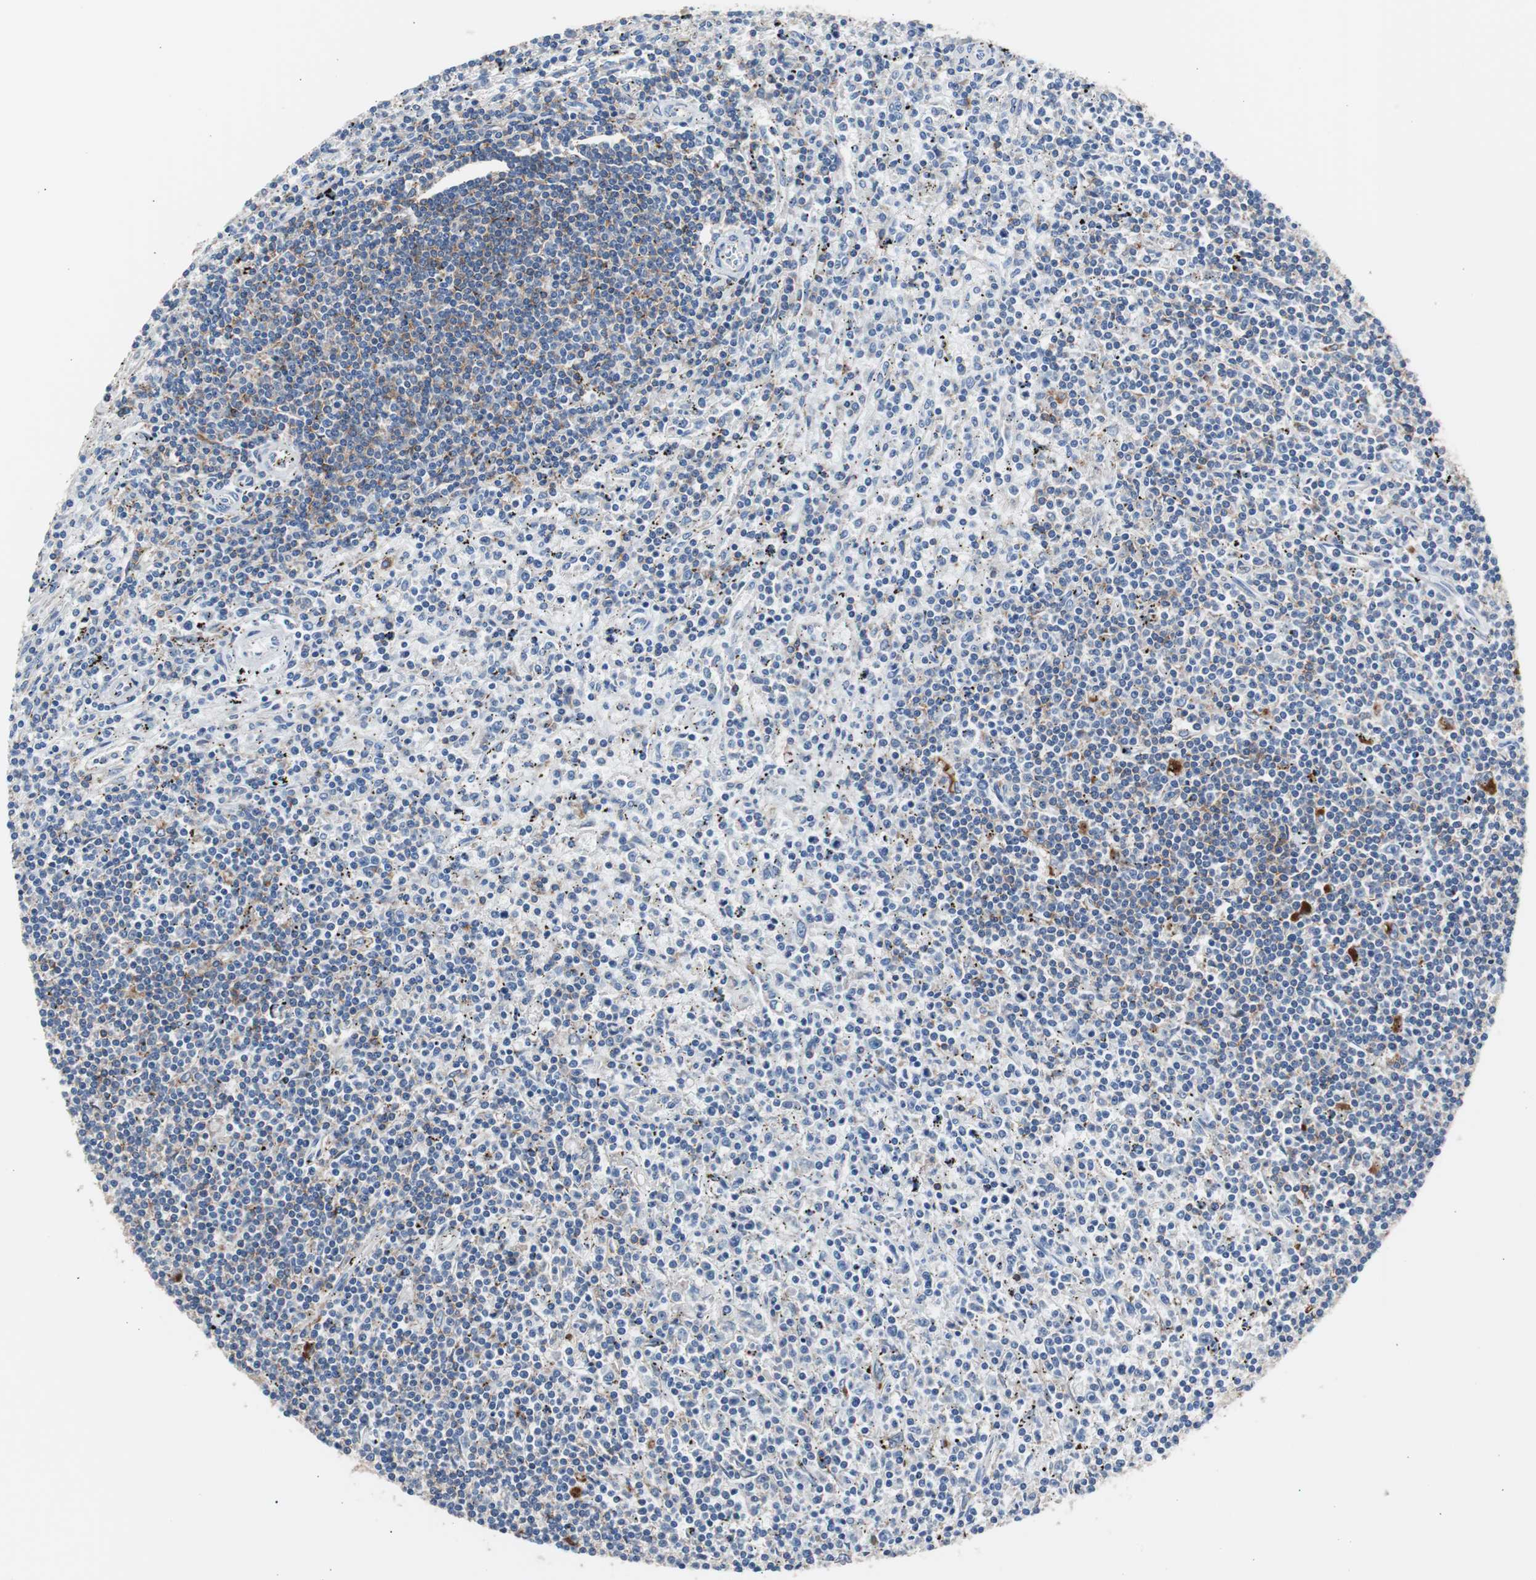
{"staining": {"intensity": "negative", "quantity": "none", "location": "none"}, "tissue": "lymphoma", "cell_type": "Tumor cells", "image_type": "cancer", "snomed": [{"axis": "morphology", "description": "Malignant lymphoma, non-Hodgkin's type, Low grade"}, {"axis": "topography", "description": "Spleen"}], "caption": "The micrograph demonstrates no staining of tumor cells in lymphoma.", "gene": "FCGR2B", "patient": {"sex": "male", "age": 76}}